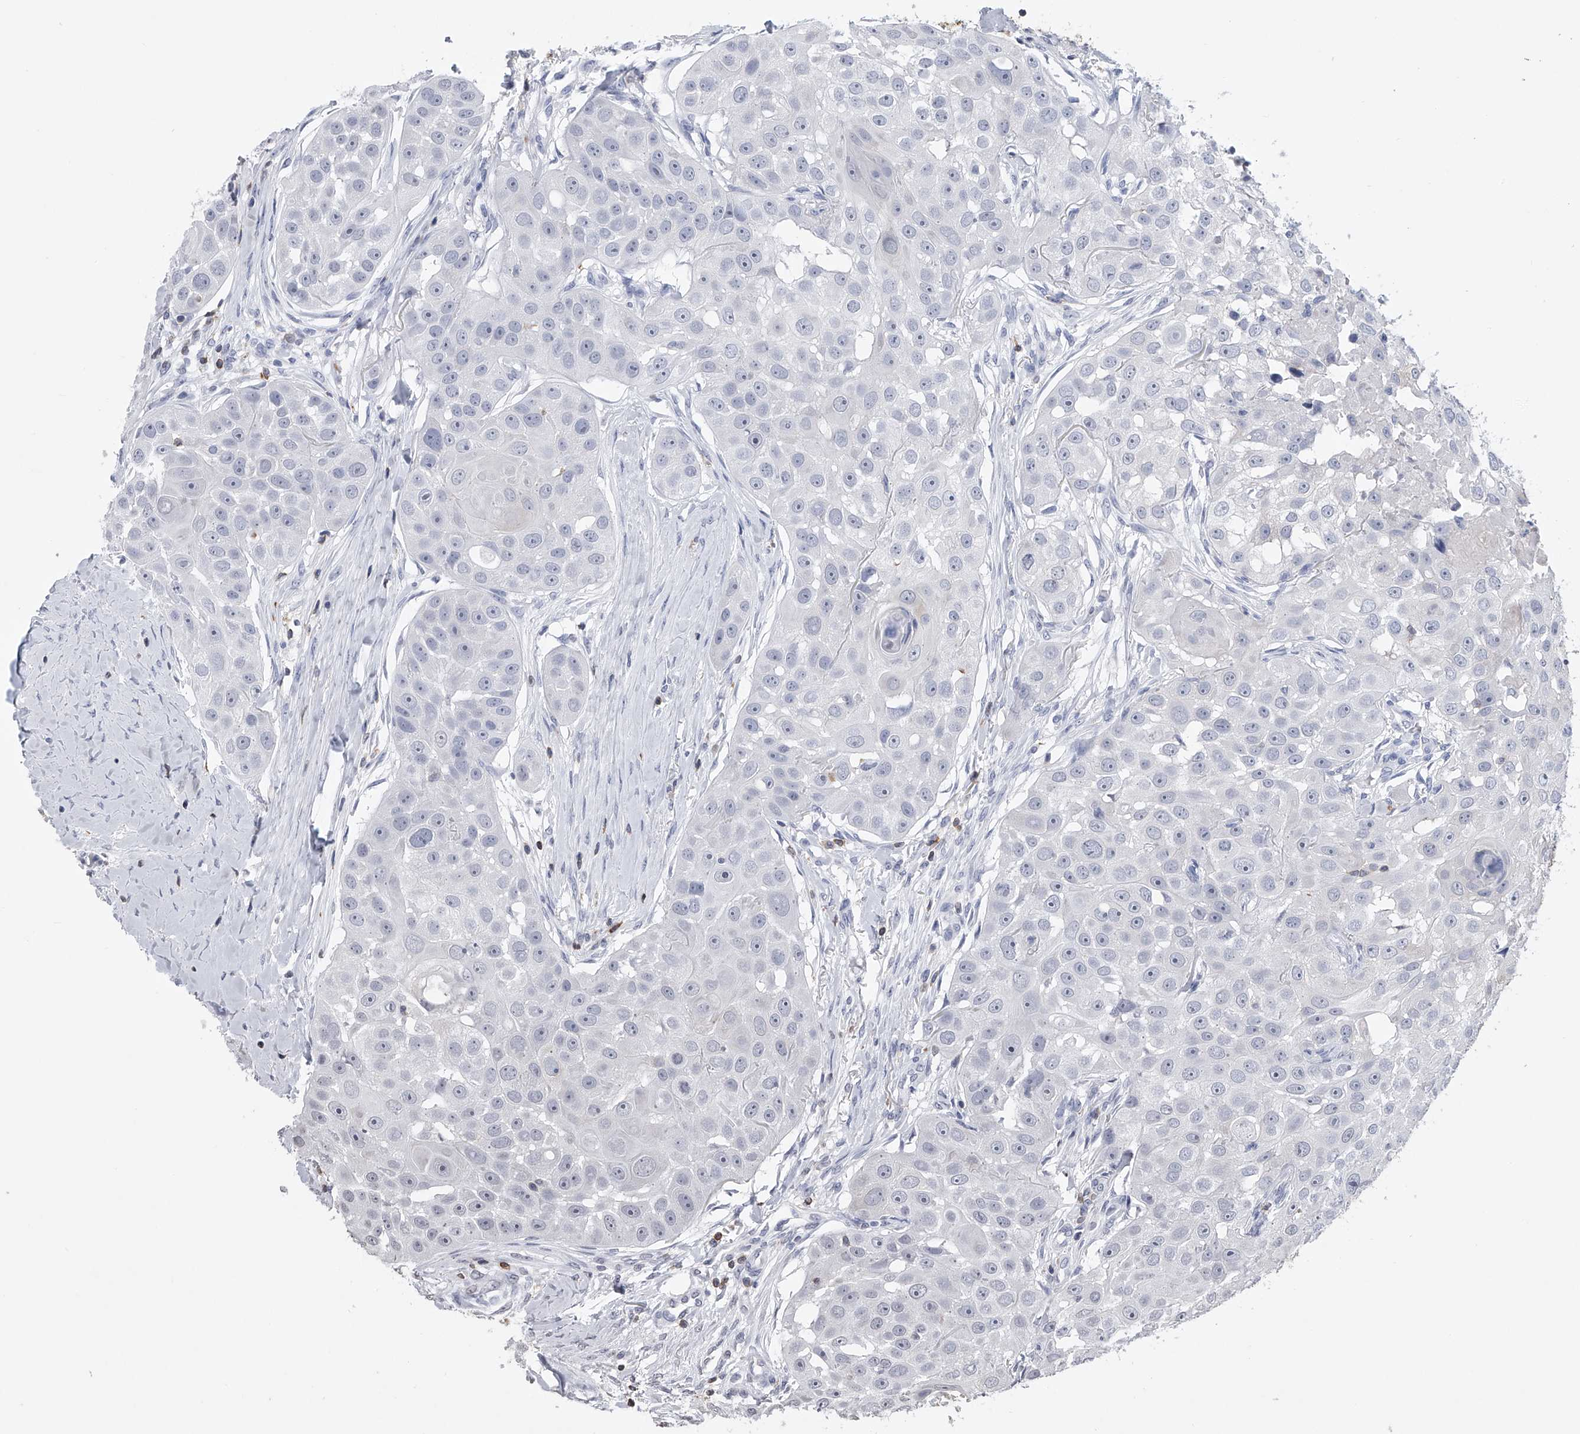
{"staining": {"intensity": "negative", "quantity": "none", "location": "none"}, "tissue": "head and neck cancer", "cell_type": "Tumor cells", "image_type": "cancer", "snomed": [{"axis": "morphology", "description": "Normal tissue, NOS"}, {"axis": "morphology", "description": "Squamous cell carcinoma, NOS"}, {"axis": "topography", "description": "Skeletal muscle"}, {"axis": "topography", "description": "Head-Neck"}], "caption": "Immunohistochemistry micrograph of neoplastic tissue: squamous cell carcinoma (head and neck) stained with DAB displays no significant protein positivity in tumor cells. (Brightfield microscopy of DAB immunohistochemistry at high magnification).", "gene": "TASP1", "patient": {"sex": "male", "age": 51}}